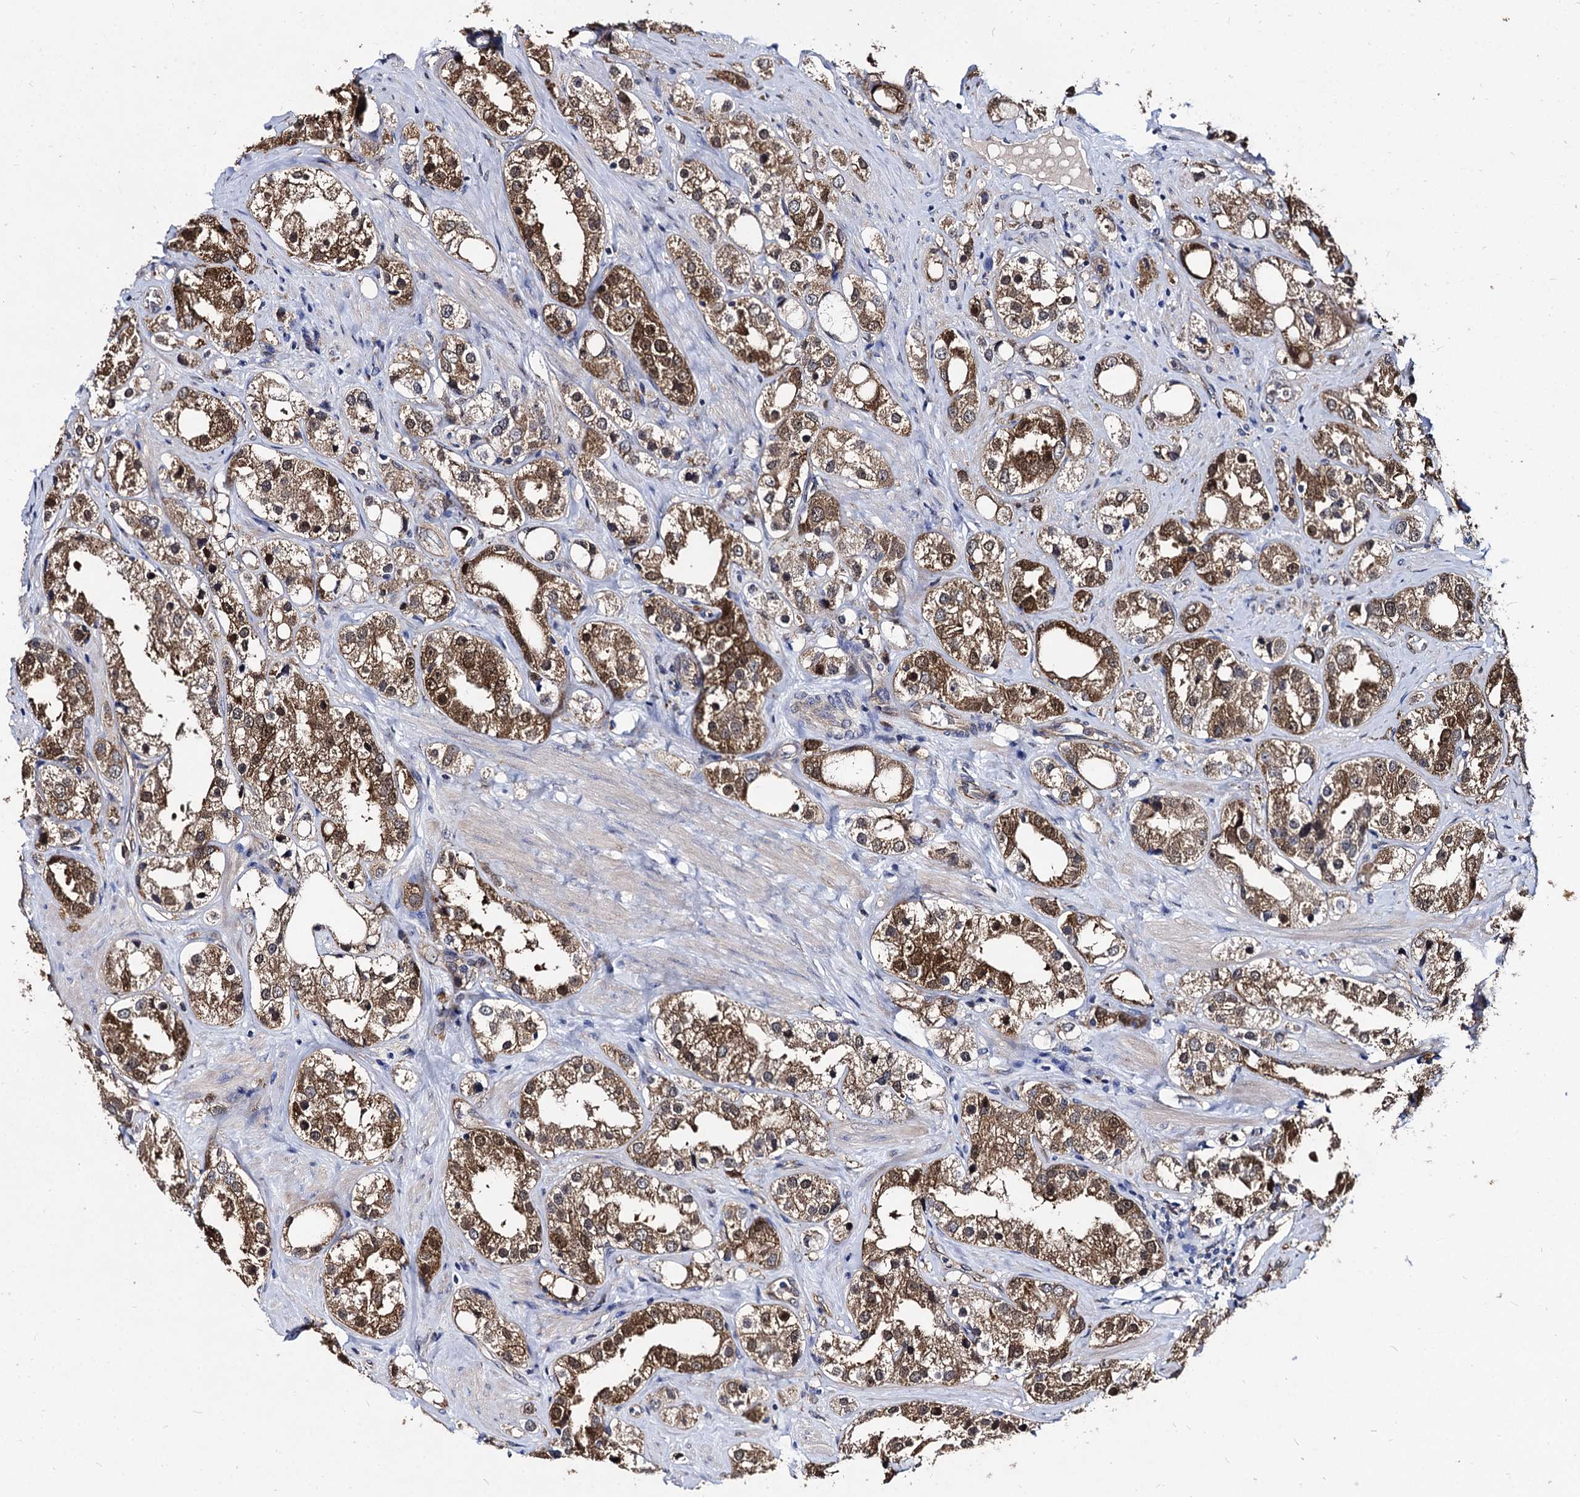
{"staining": {"intensity": "moderate", "quantity": ">75%", "location": "cytoplasmic/membranous,nuclear"}, "tissue": "prostate cancer", "cell_type": "Tumor cells", "image_type": "cancer", "snomed": [{"axis": "morphology", "description": "Adenocarcinoma, NOS"}, {"axis": "topography", "description": "Prostate"}], "caption": "IHC histopathology image of adenocarcinoma (prostate) stained for a protein (brown), which reveals medium levels of moderate cytoplasmic/membranous and nuclear positivity in about >75% of tumor cells.", "gene": "NME1", "patient": {"sex": "male", "age": 79}}